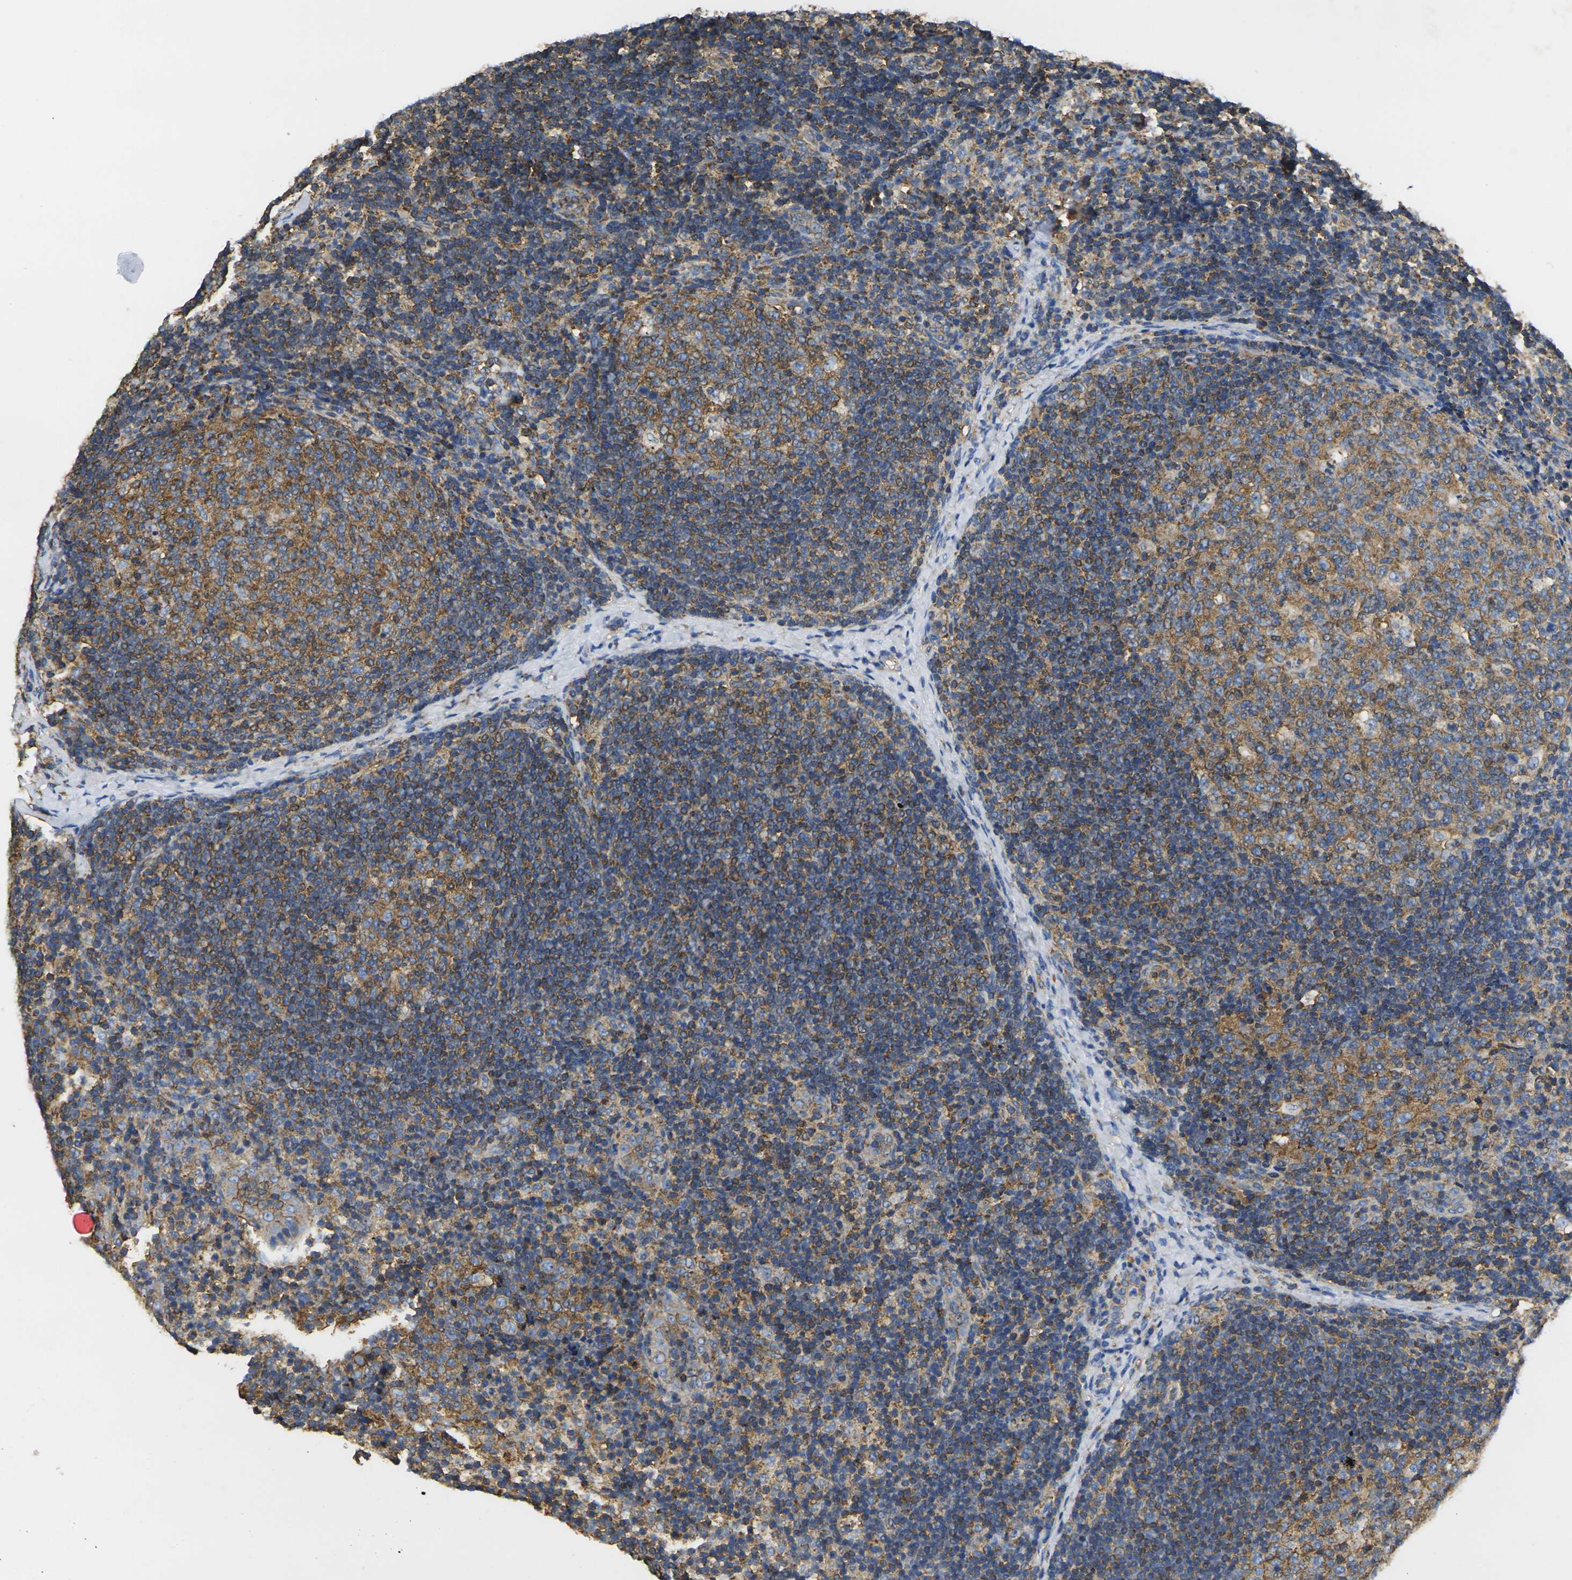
{"staining": {"intensity": "moderate", "quantity": ">75%", "location": "cytoplasmic/membranous"}, "tissue": "lymph node", "cell_type": "Germinal center cells", "image_type": "normal", "snomed": [{"axis": "morphology", "description": "Normal tissue, NOS"}, {"axis": "topography", "description": "Lymph node"}], "caption": "Protein staining reveals moderate cytoplasmic/membranous positivity in about >75% of germinal center cells in normal lymph node.", "gene": "FAM110D", "patient": {"sex": "female", "age": 14}}